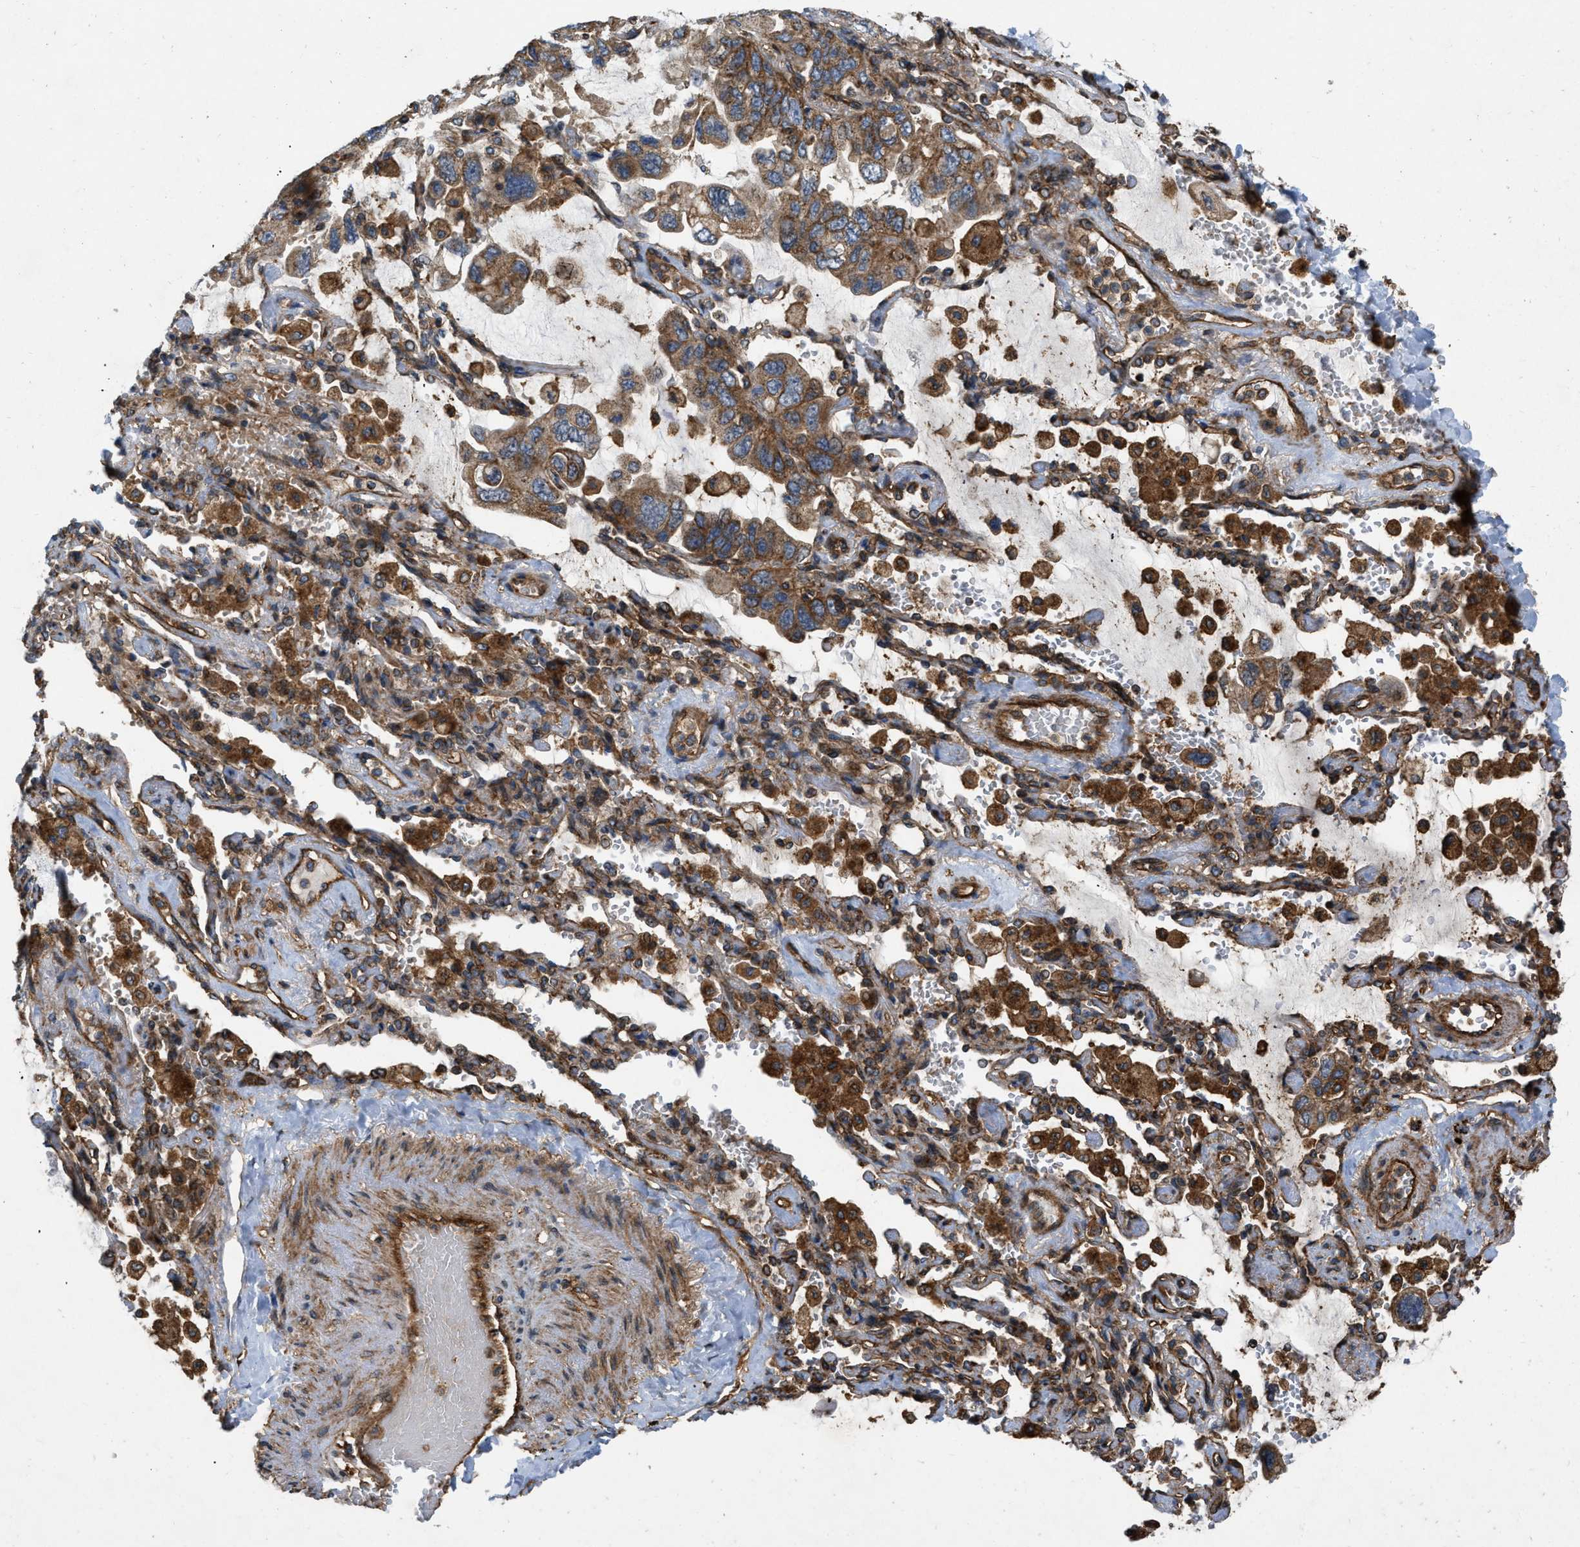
{"staining": {"intensity": "strong", "quantity": ">75%", "location": "cytoplasmic/membranous"}, "tissue": "lung cancer", "cell_type": "Tumor cells", "image_type": "cancer", "snomed": [{"axis": "morphology", "description": "Squamous cell carcinoma, NOS"}, {"axis": "topography", "description": "Lung"}], "caption": "An image of lung cancer (squamous cell carcinoma) stained for a protein shows strong cytoplasmic/membranous brown staining in tumor cells.", "gene": "GNB4", "patient": {"sex": "female", "age": 73}}